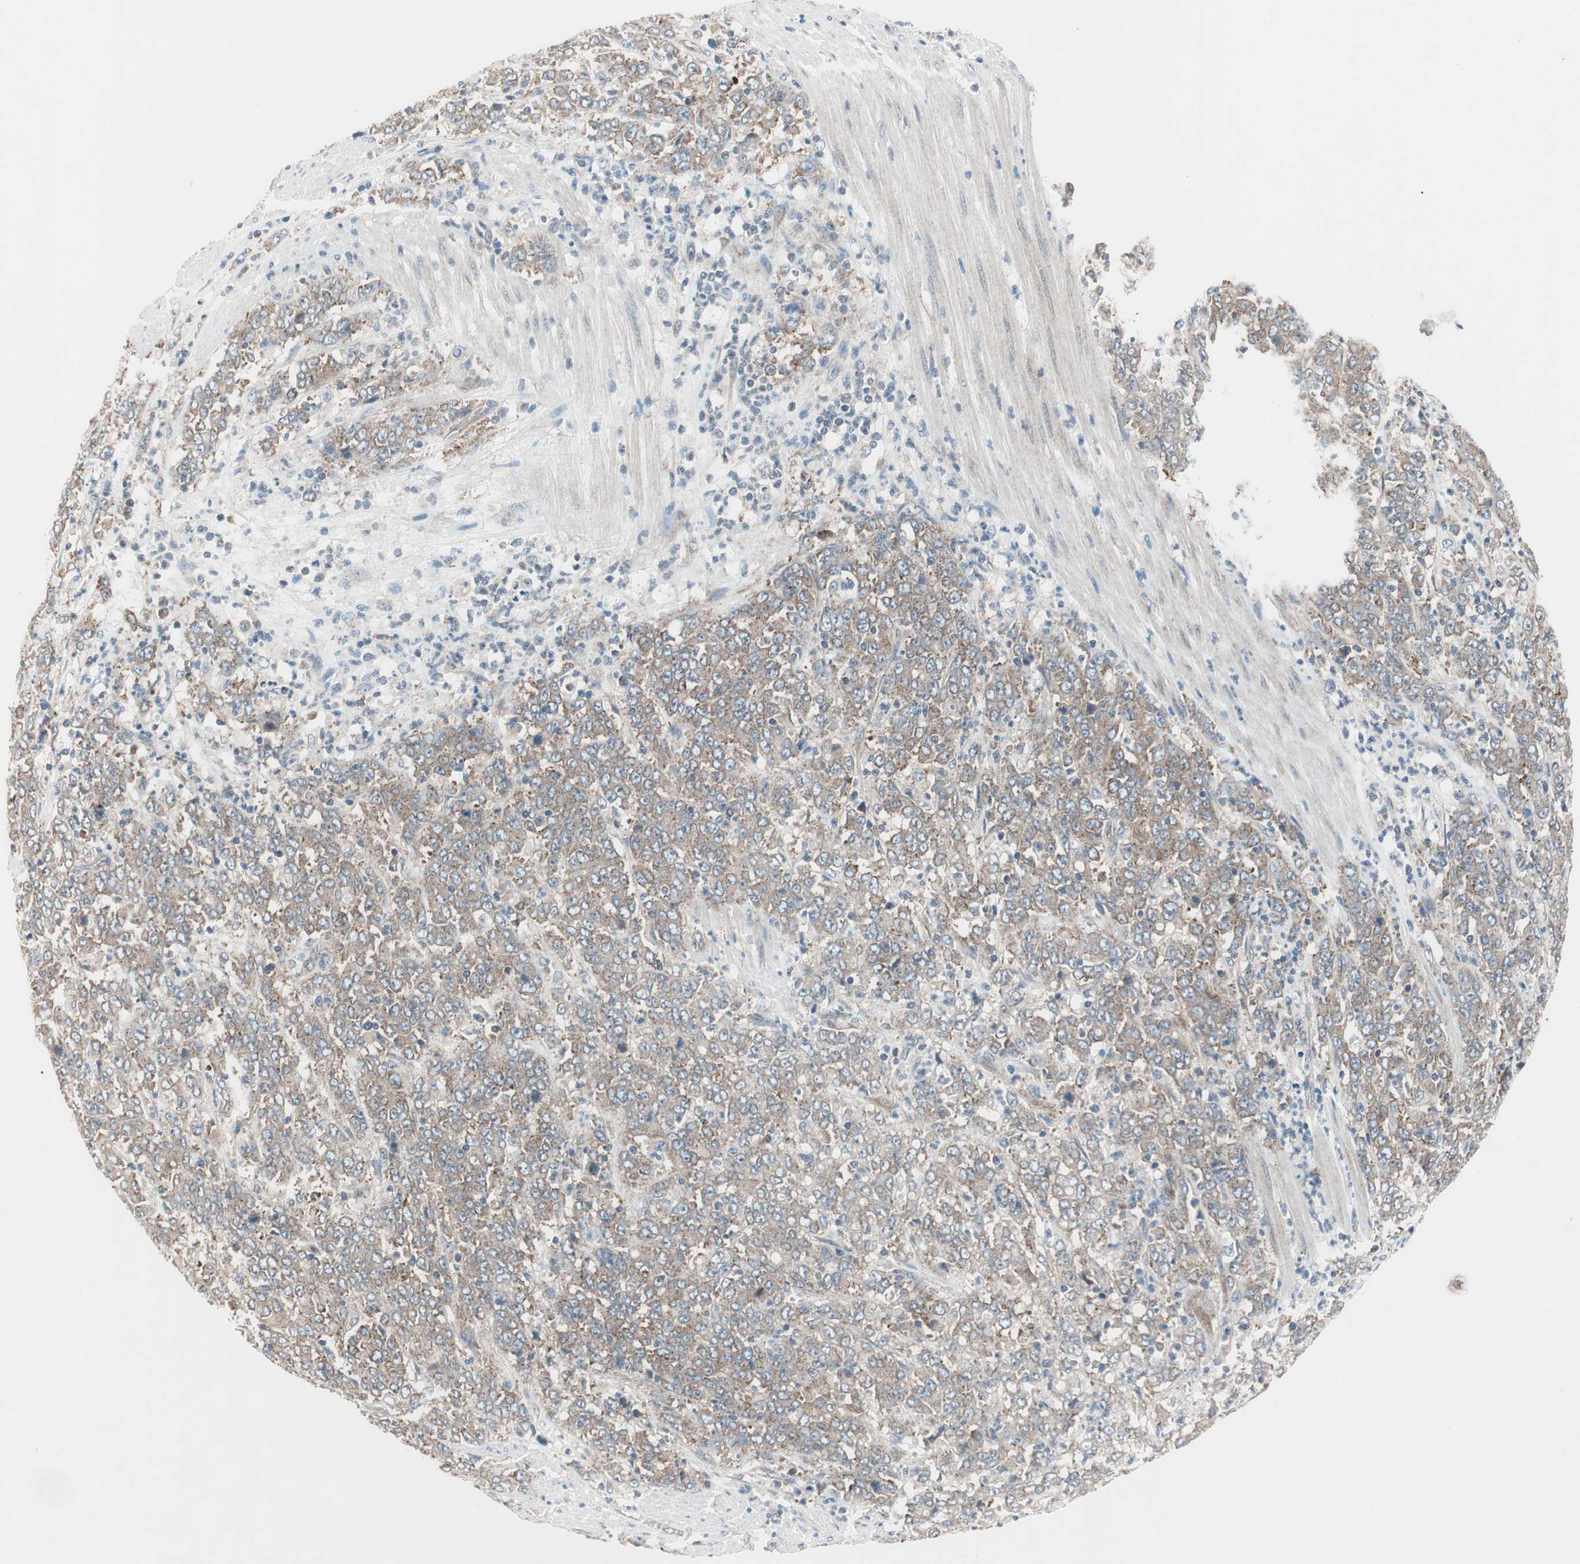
{"staining": {"intensity": "weak", "quantity": ">75%", "location": "cytoplasmic/membranous"}, "tissue": "stomach cancer", "cell_type": "Tumor cells", "image_type": "cancer", "snomed": [{"axis": "morphology", "description": "Adenocarcinoma, NOS"}, {"axis": "topography", "description": "Stomach, lower"}], "caption": "Tumor cells show weak cytoplasmic/membranous expression in approximately >75% of cells in stomach cancer (adenocarcinoma).", "gene": "CCL14", "patient": {"sex": "female", "age": 71}}